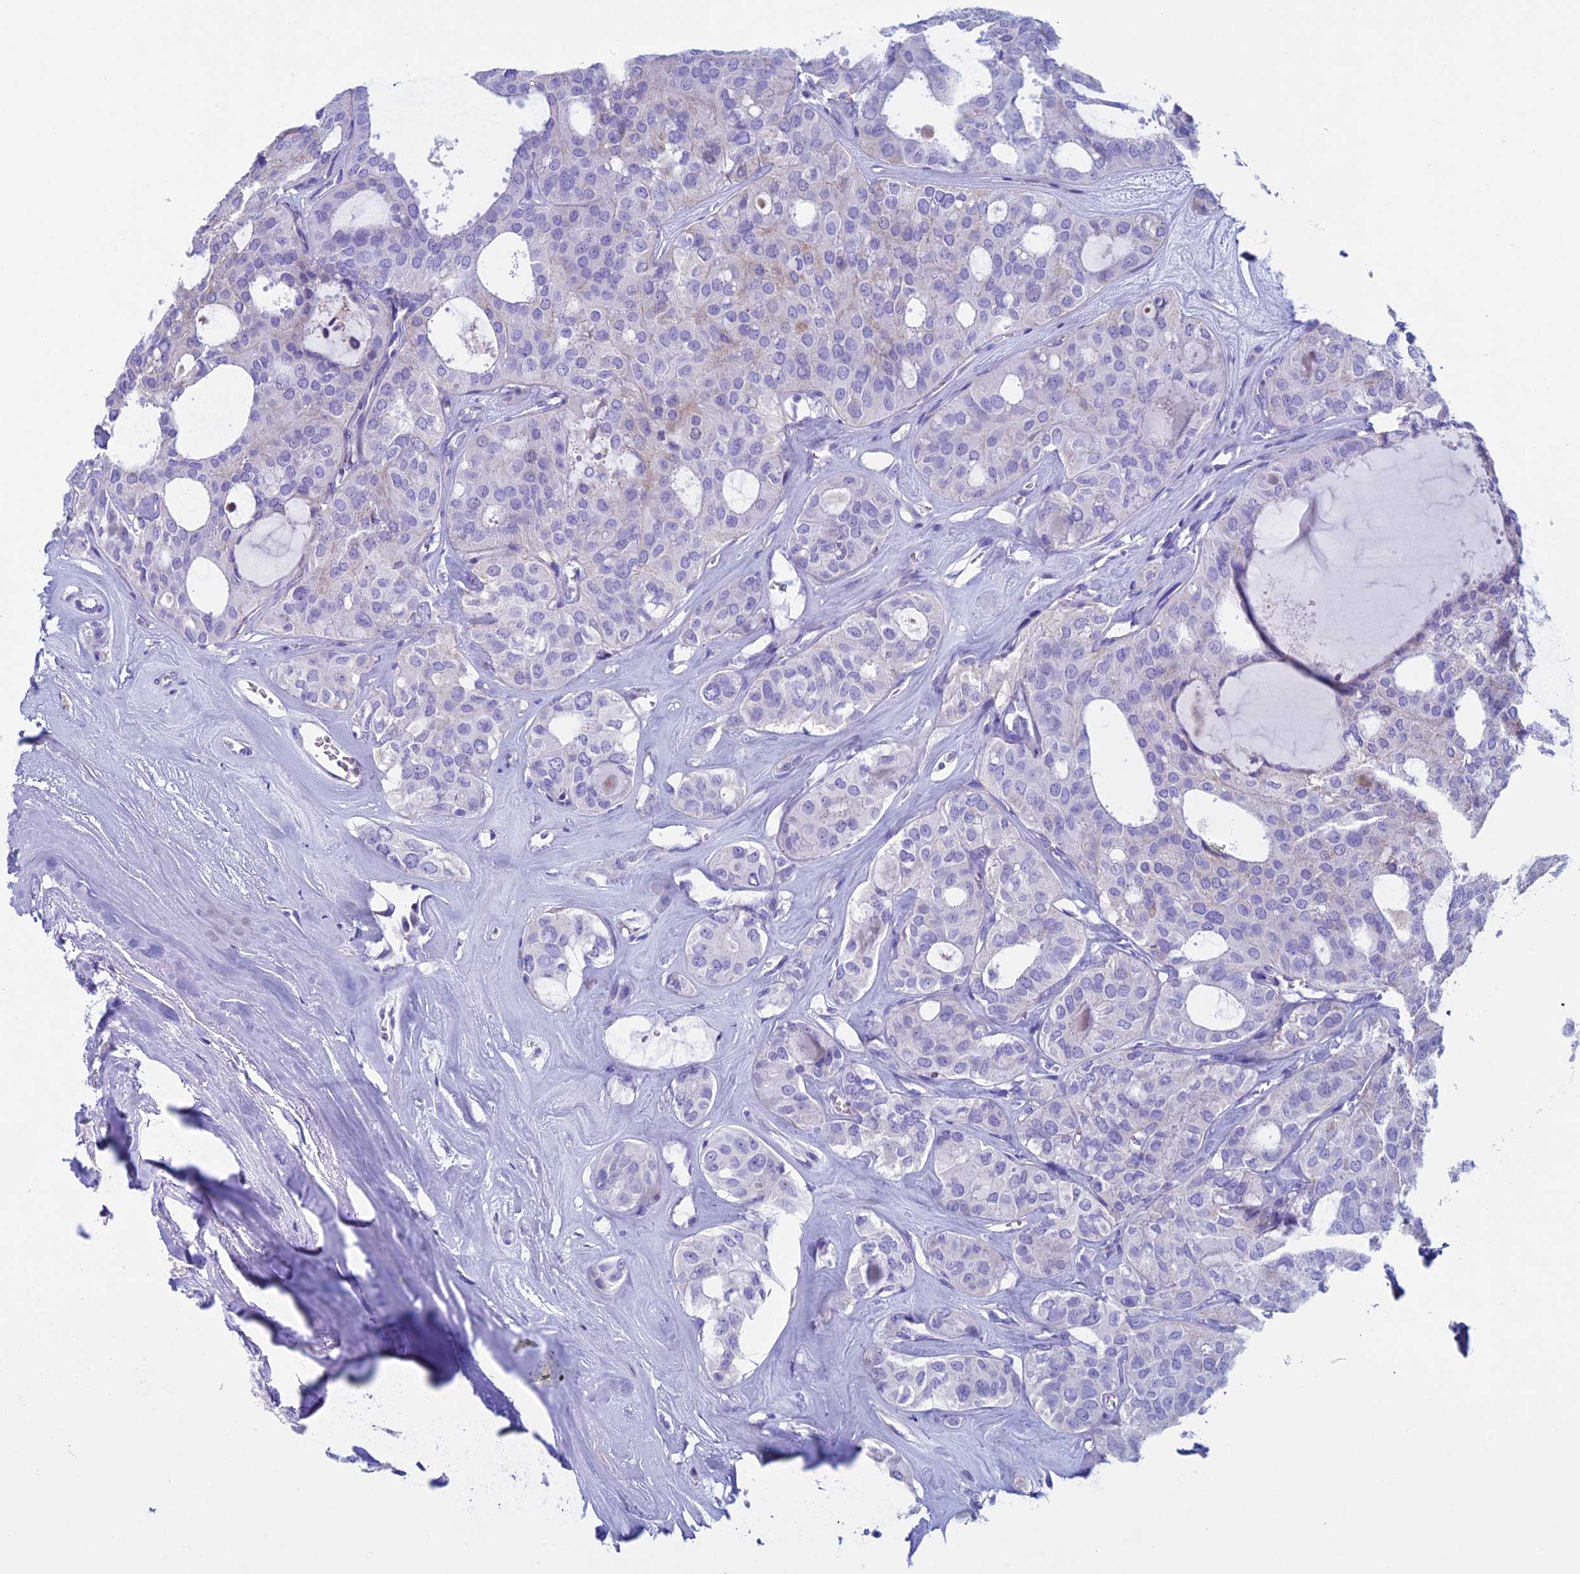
{"staining": {"intensity": "negative", "quantity": "none", "location": "none"}, "tissue": "thyroid cancer", "cell_type": "Tumor cells", "image_type": "cancer", "snomed": [{"axis": "morphology", "description": "Follicular adenoma carcinoma, NOS"}, {"axis": "topography", "description": "Thyroid gland"}], "caption": "There is no significant staining in tumor cells of follicular adenoma carcinoma (thyroid).", "gene": "ZNF563", "patient": {"sex": "male", "age": 75}}